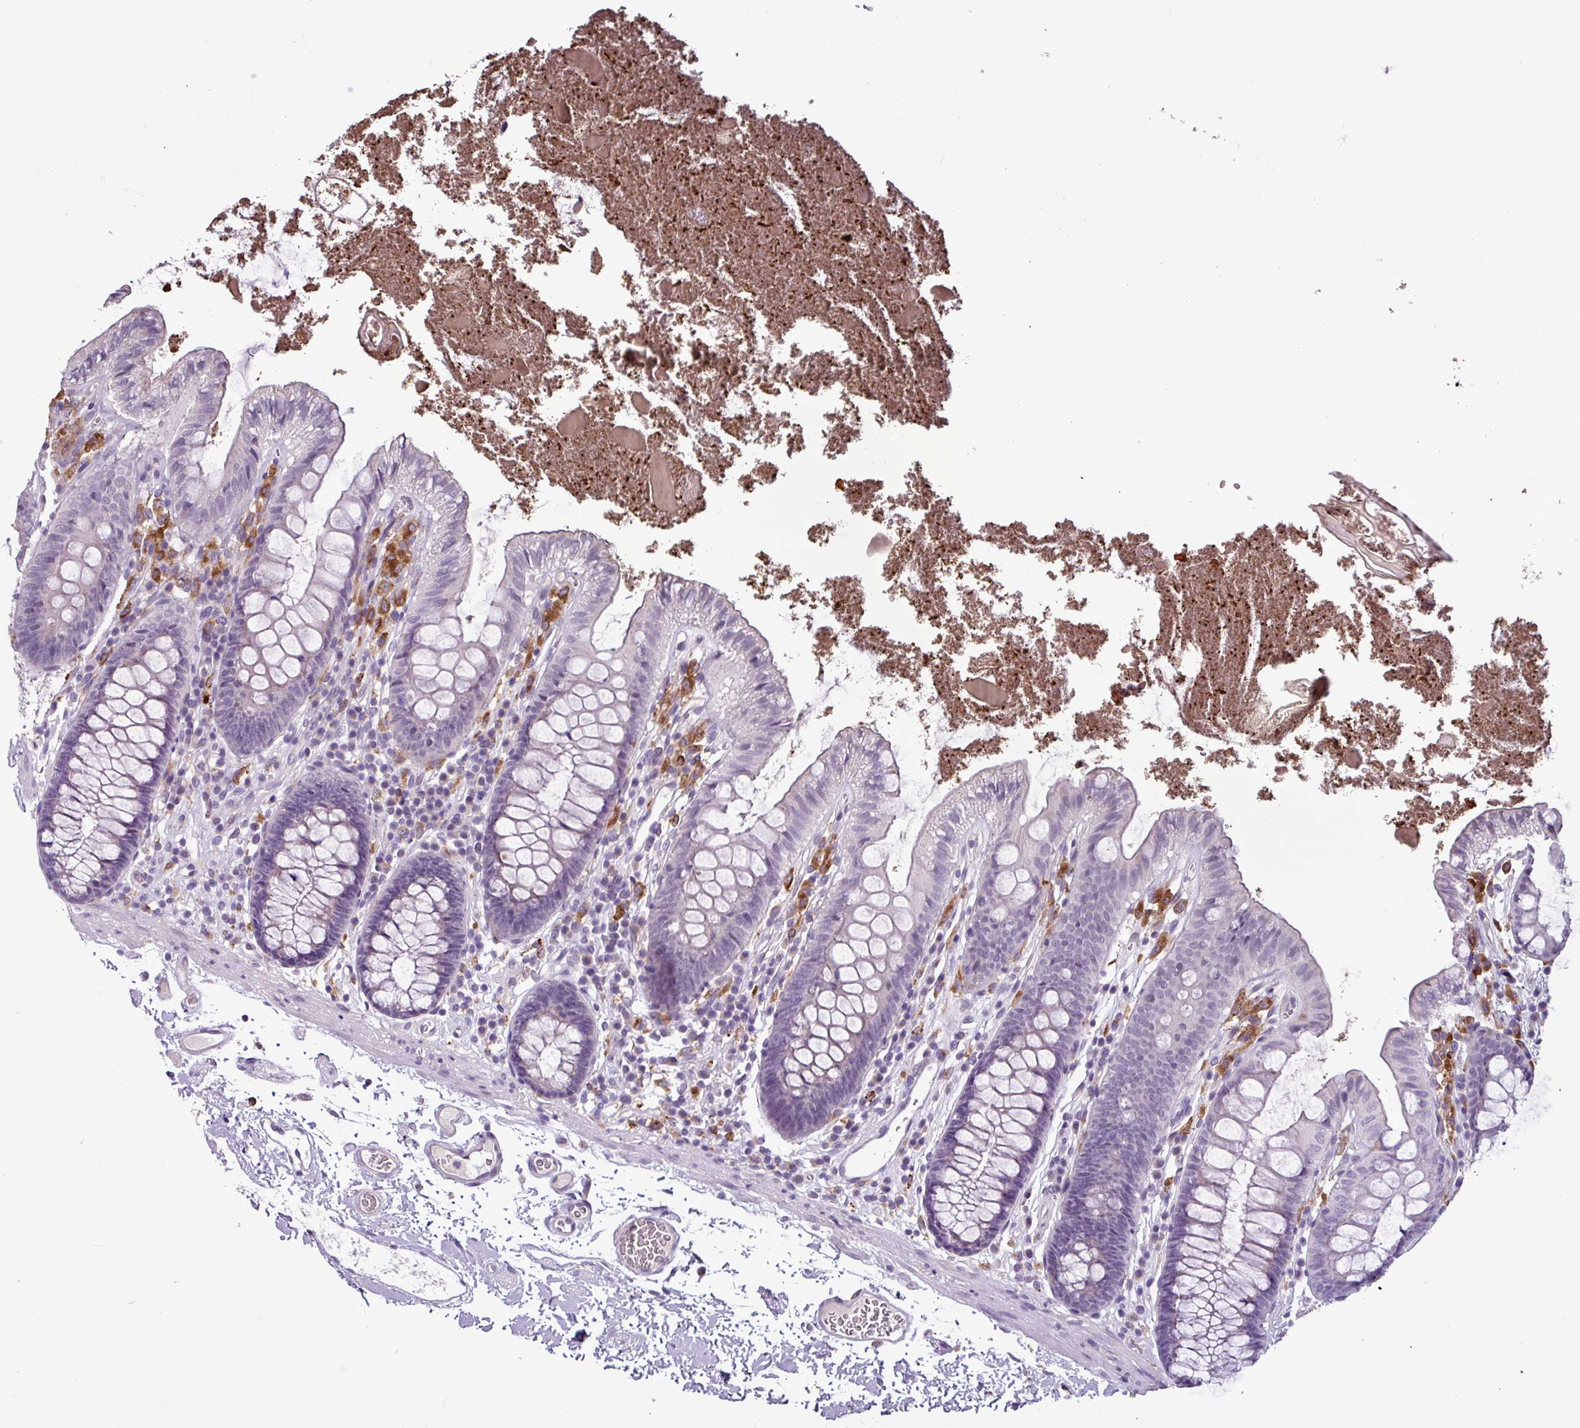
{"staining": {"intensity": "negative", "quantity": "none", "location": "none"}, "tissue": "colon", "cell_type": "Endothelial cells", "image_type": "normal", "snomed": [{"axis": "morphology", "description": "Normal tissue, NOS"}, {"axis": "topography", "description": "Colon"}], "caption": "IHC micrograph of normal colon: human colon stained with DAB (3,3'-diaminobenzidine) demonstrates no significant protein positivity in endothelial cells.", "gene": "C9orf24", "patient": {"sex": "male", "age": 84}}